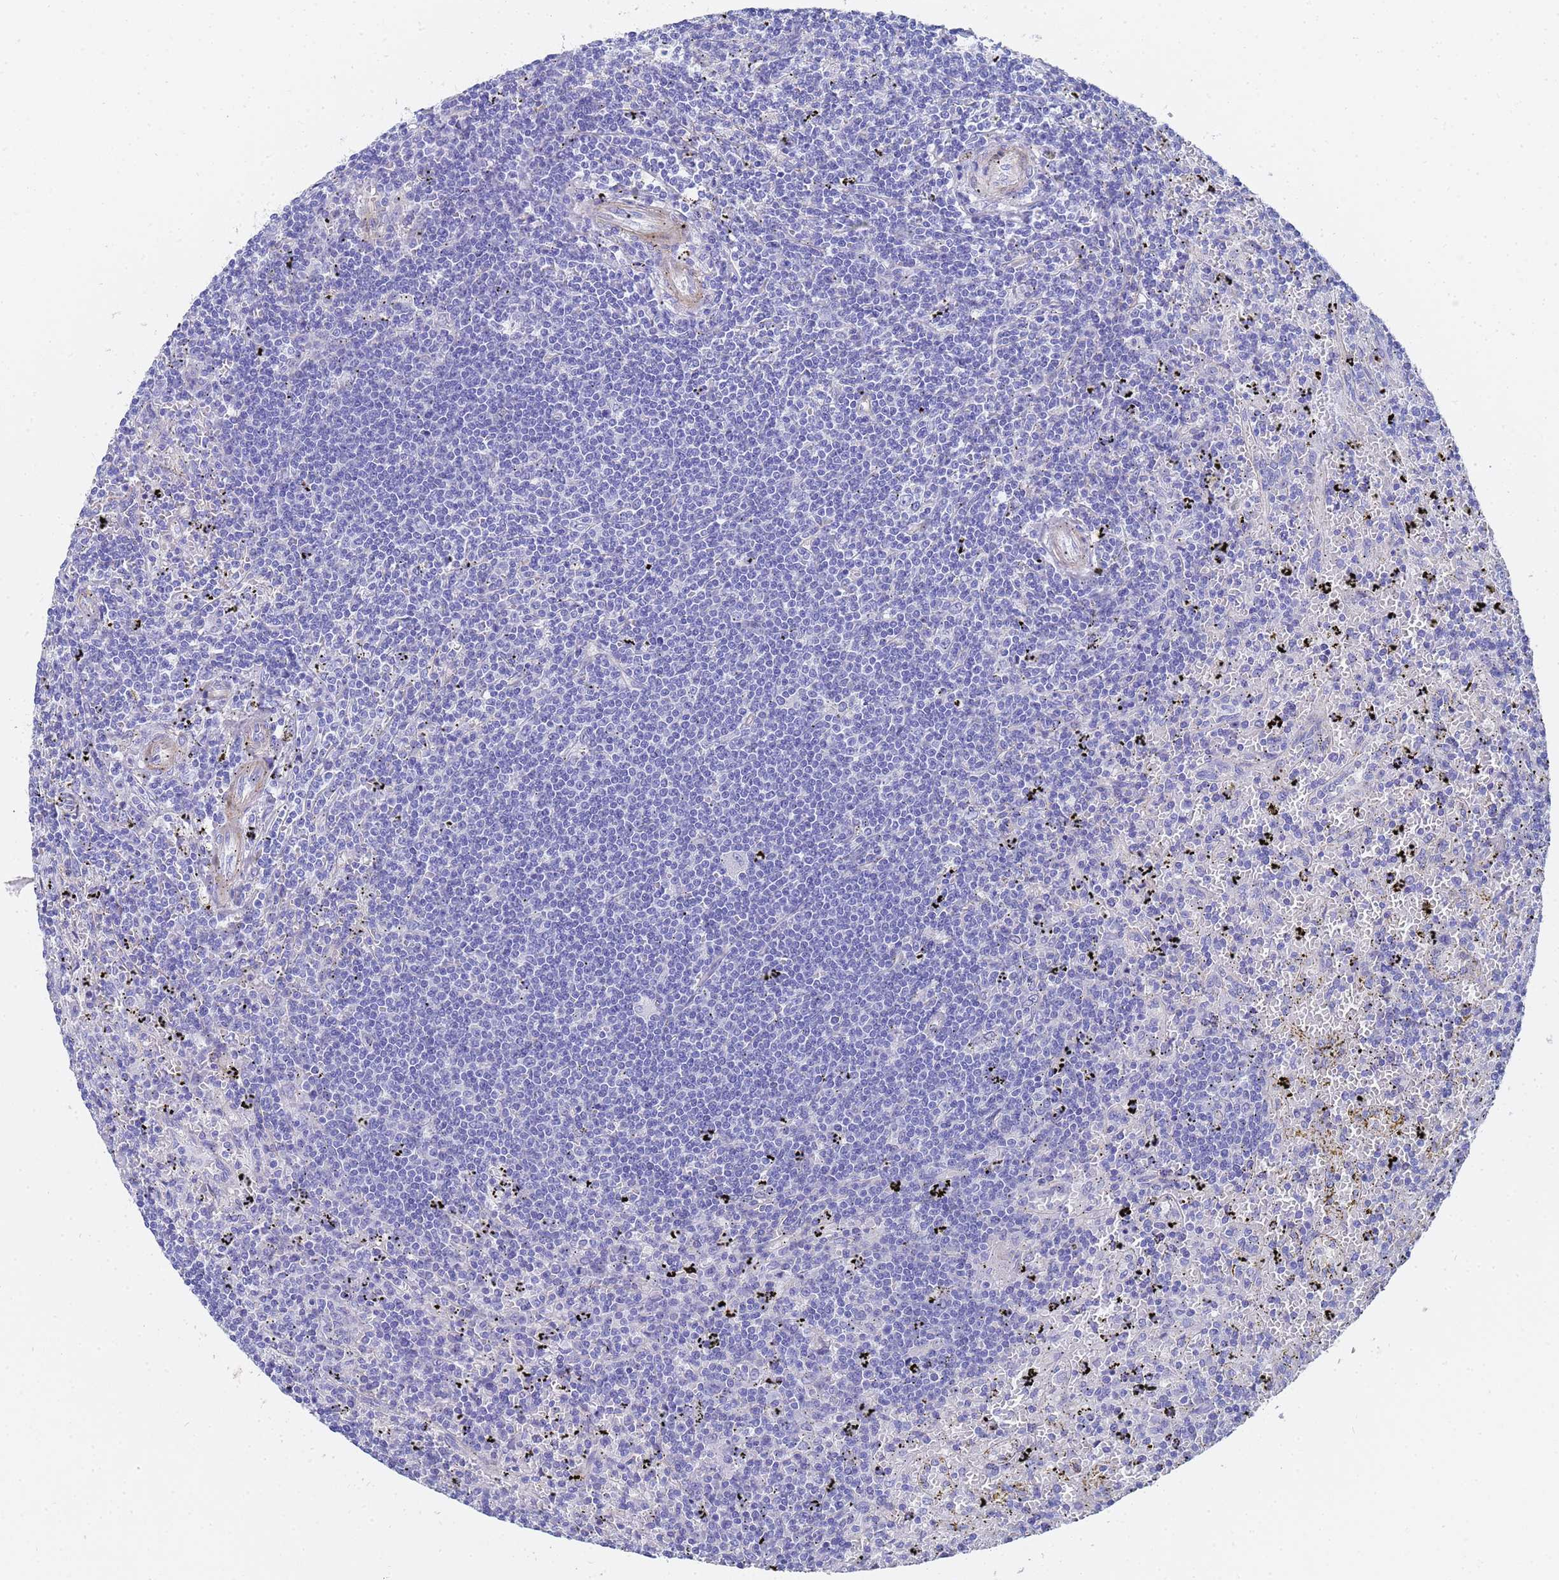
{"staining": {"intensity": "negative", "quantity": "none", "location": "none"}, "tissue": "lymphoma", "cell_type": "Tumor cells", "image_type": "cancer", "snomed": [{"axis": "morphology", "description": "Malignant lymphoma, non-Hodgkin's type, Low grade"}, {"axis": "topography", "description": "Spleen"}], "caption": "IHC photomicrograph of neoplastic tissue: lymphoma stained with DAB shows no significant protein staining in tumor cells.", "gene": "TUBB1", "patient": {"sex": "male", "age": 76}}